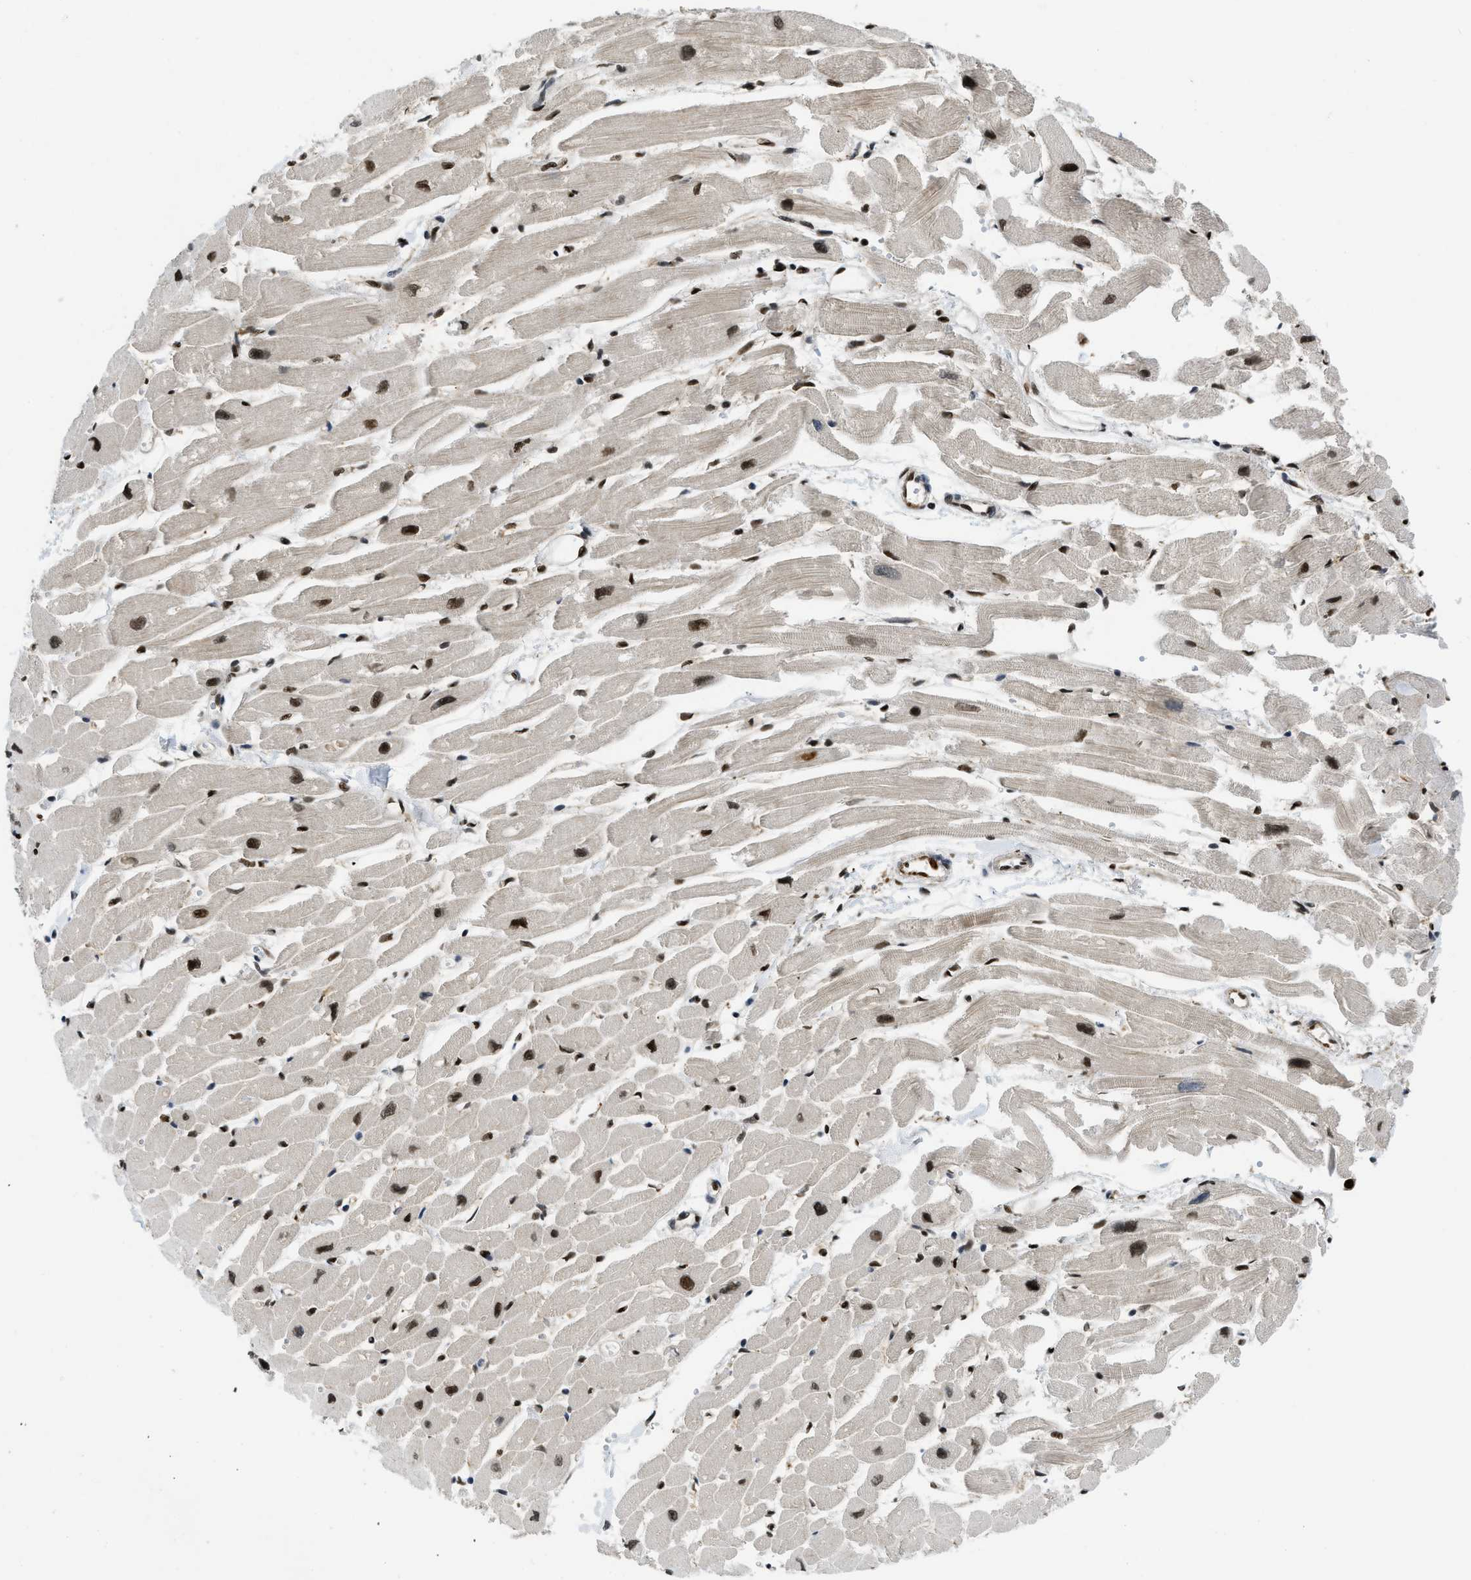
{"staining": {"intensity": "strong", "quantity": ">75%", "location": "nuclear"}, "tissue": "heart muscle", "cell_type": "Cardiomyocytes", "image_type": "normal", "snomed": [{"axis": "morphology", "description": "Normal tissue, NOS"}, {"axis": "topography", "description": "Heart"}], "caption": "Immunohistochemistry (DAB) staining of unremarkable human heart muscle reveals strong nuclear protein expression in approximately >75% of cardiomyocytes. (brown staining indicates protein expression, while blue staining denotes nuclei).", "gene": "RFX5", "patient": {"sex": "female", "age": 54}}